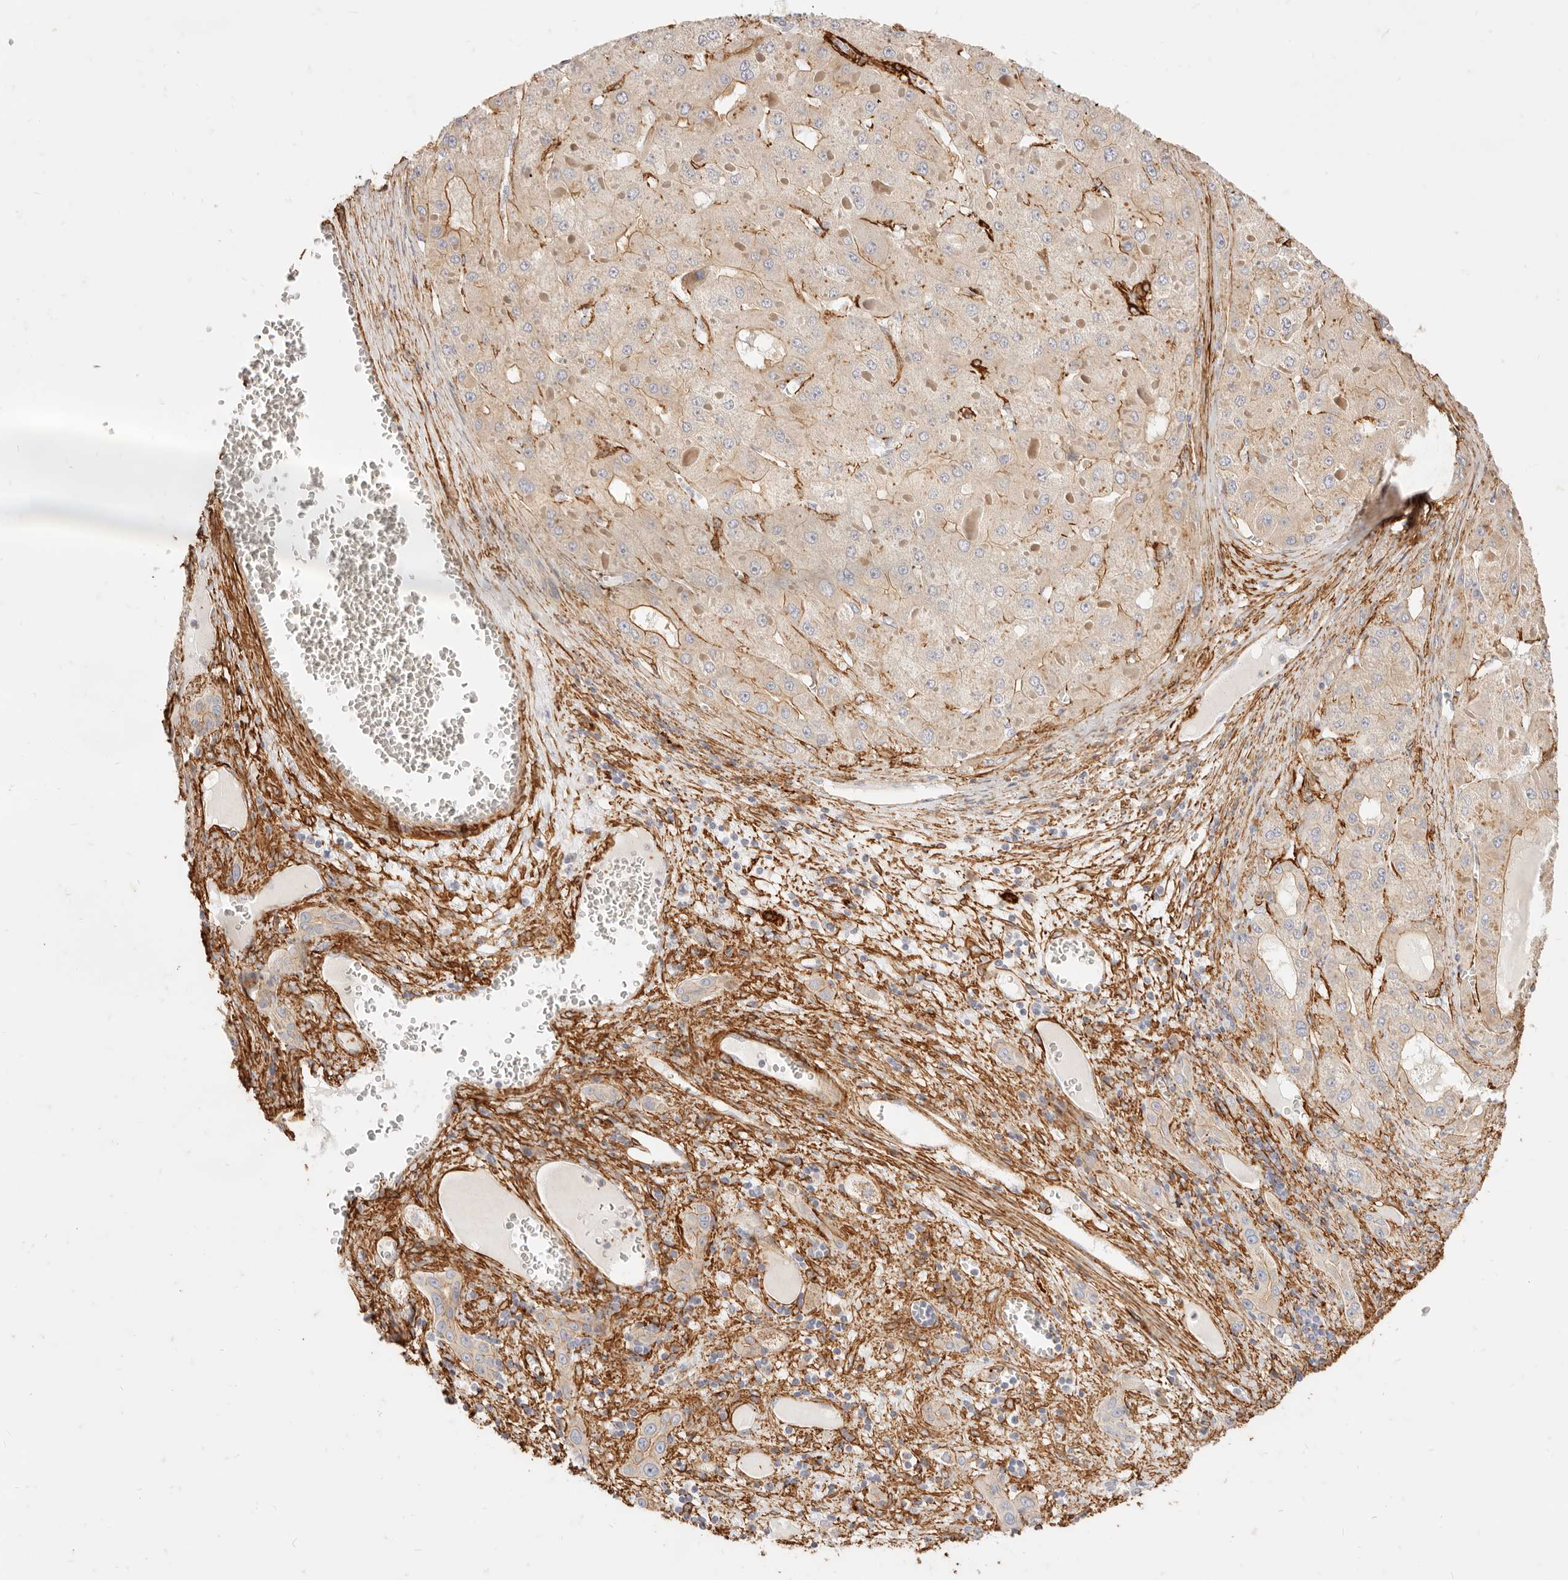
{"staining": {"intensity": "weak", "quantity": "<25%", "location": "cytoplasmic/membranous"}, "tissue": "liver cancer", "cell_type": "Tumor cells", "image_type": "cancer", "snomed": [{"axis": "morphology", "description": "Carcinoma, Hepatocellular, NOS"}, {"axis": "topography", "description": "Liver"}], "caption": "DAB (3,3'-diaminobenzidine) immunohistochemical staining of human liver cancer shows no significant expression in tumor cells.", "gene": "TMTC2", "patient": {"sex": "female", "age": 73}}